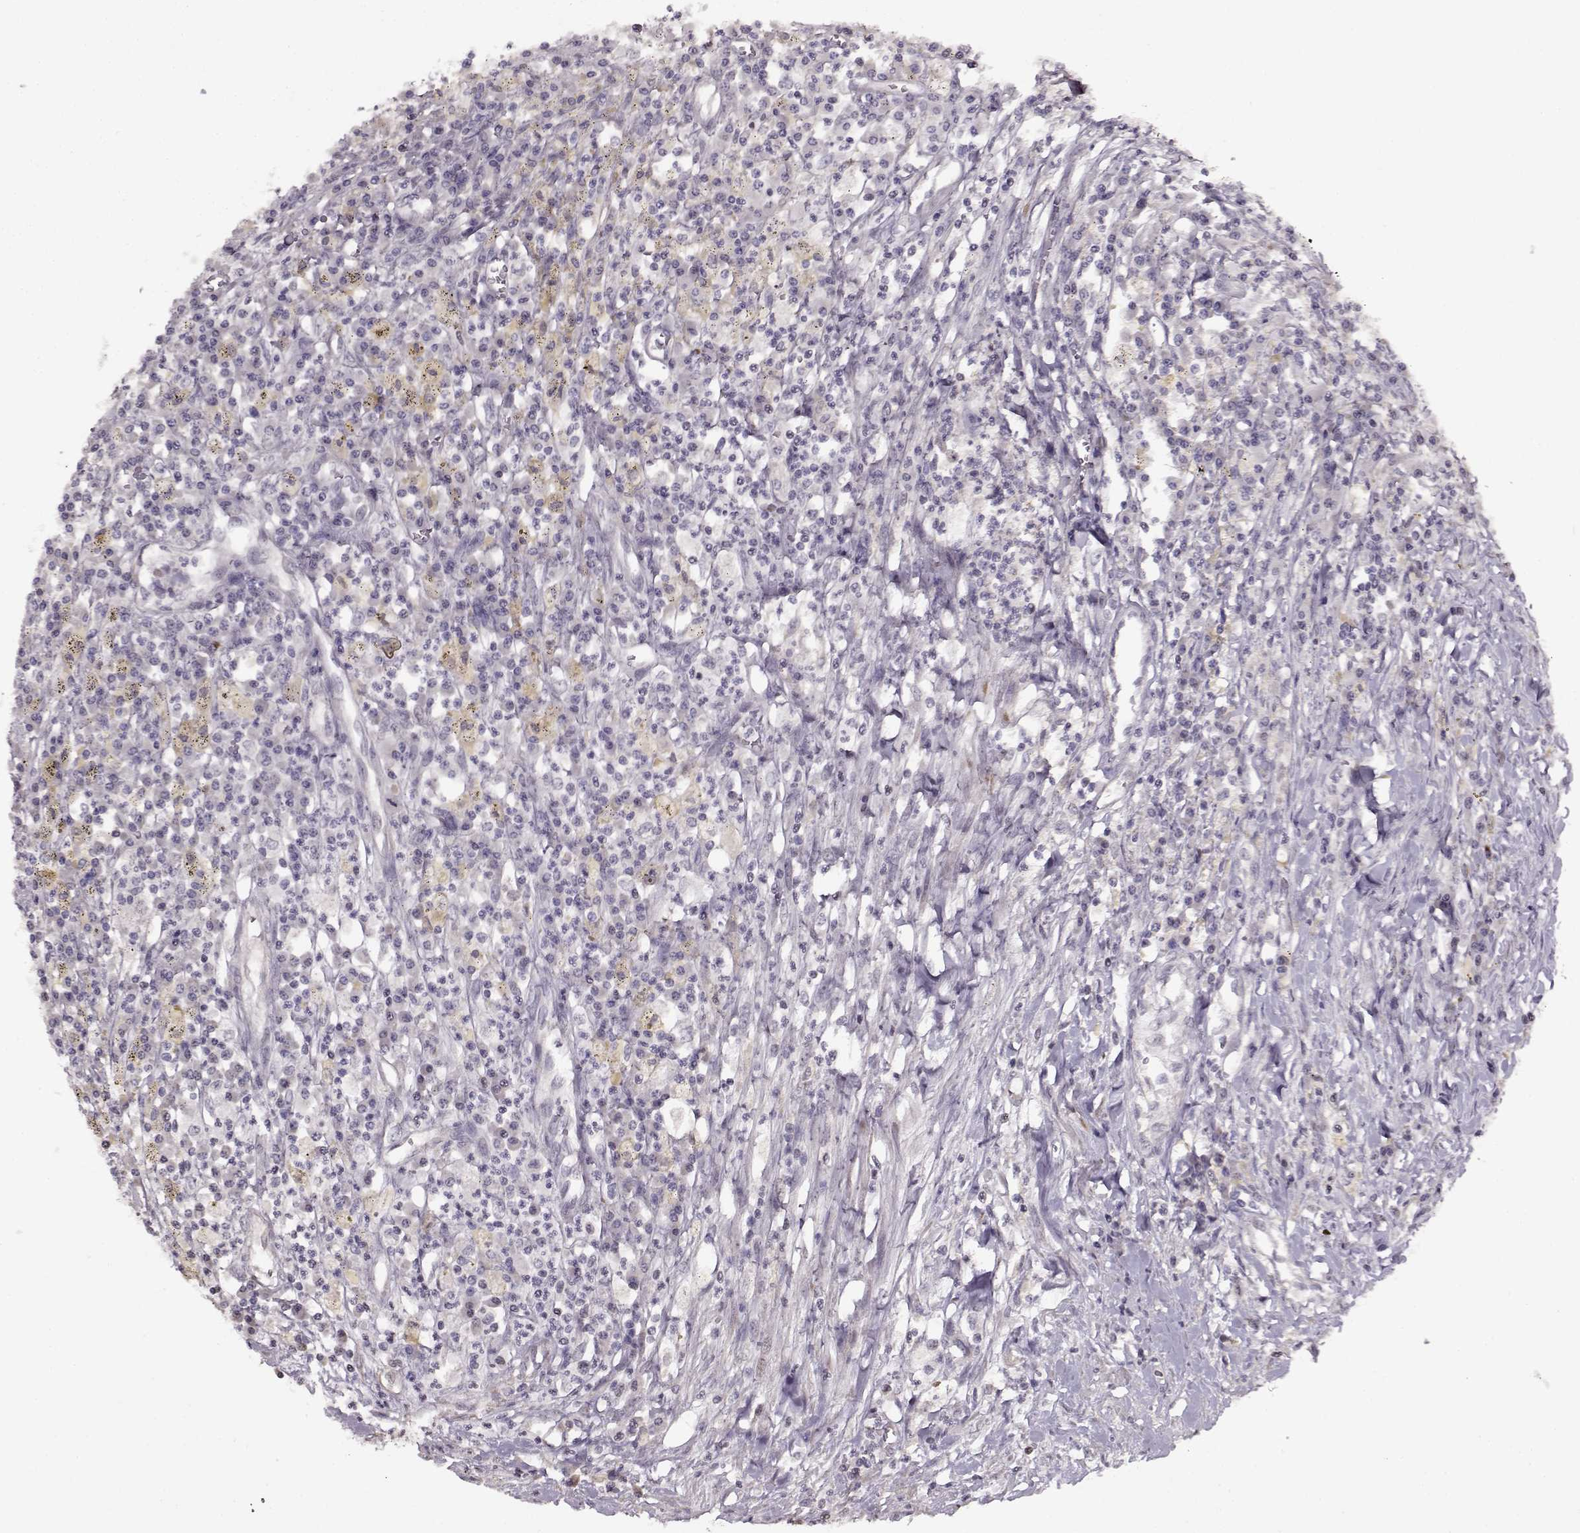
{"staining": {"intensity": "negative", "quantity": "none", "location": "none"}, "tissue": "colorectal cancer", "cell_type": "Tumor cells", "image_type": "cancer", "snomed": [{"axis": "morphology", "description": "Adenocarcinoma, NOS"}, {"axis": "topography", "description": "Rectum"}], "caption": "IHC of human adenocarcinoma (colorectal) shows no positivity in tumor cells.", "gene": "FSHB", "patient": {"sex": "male", "age": 54}}